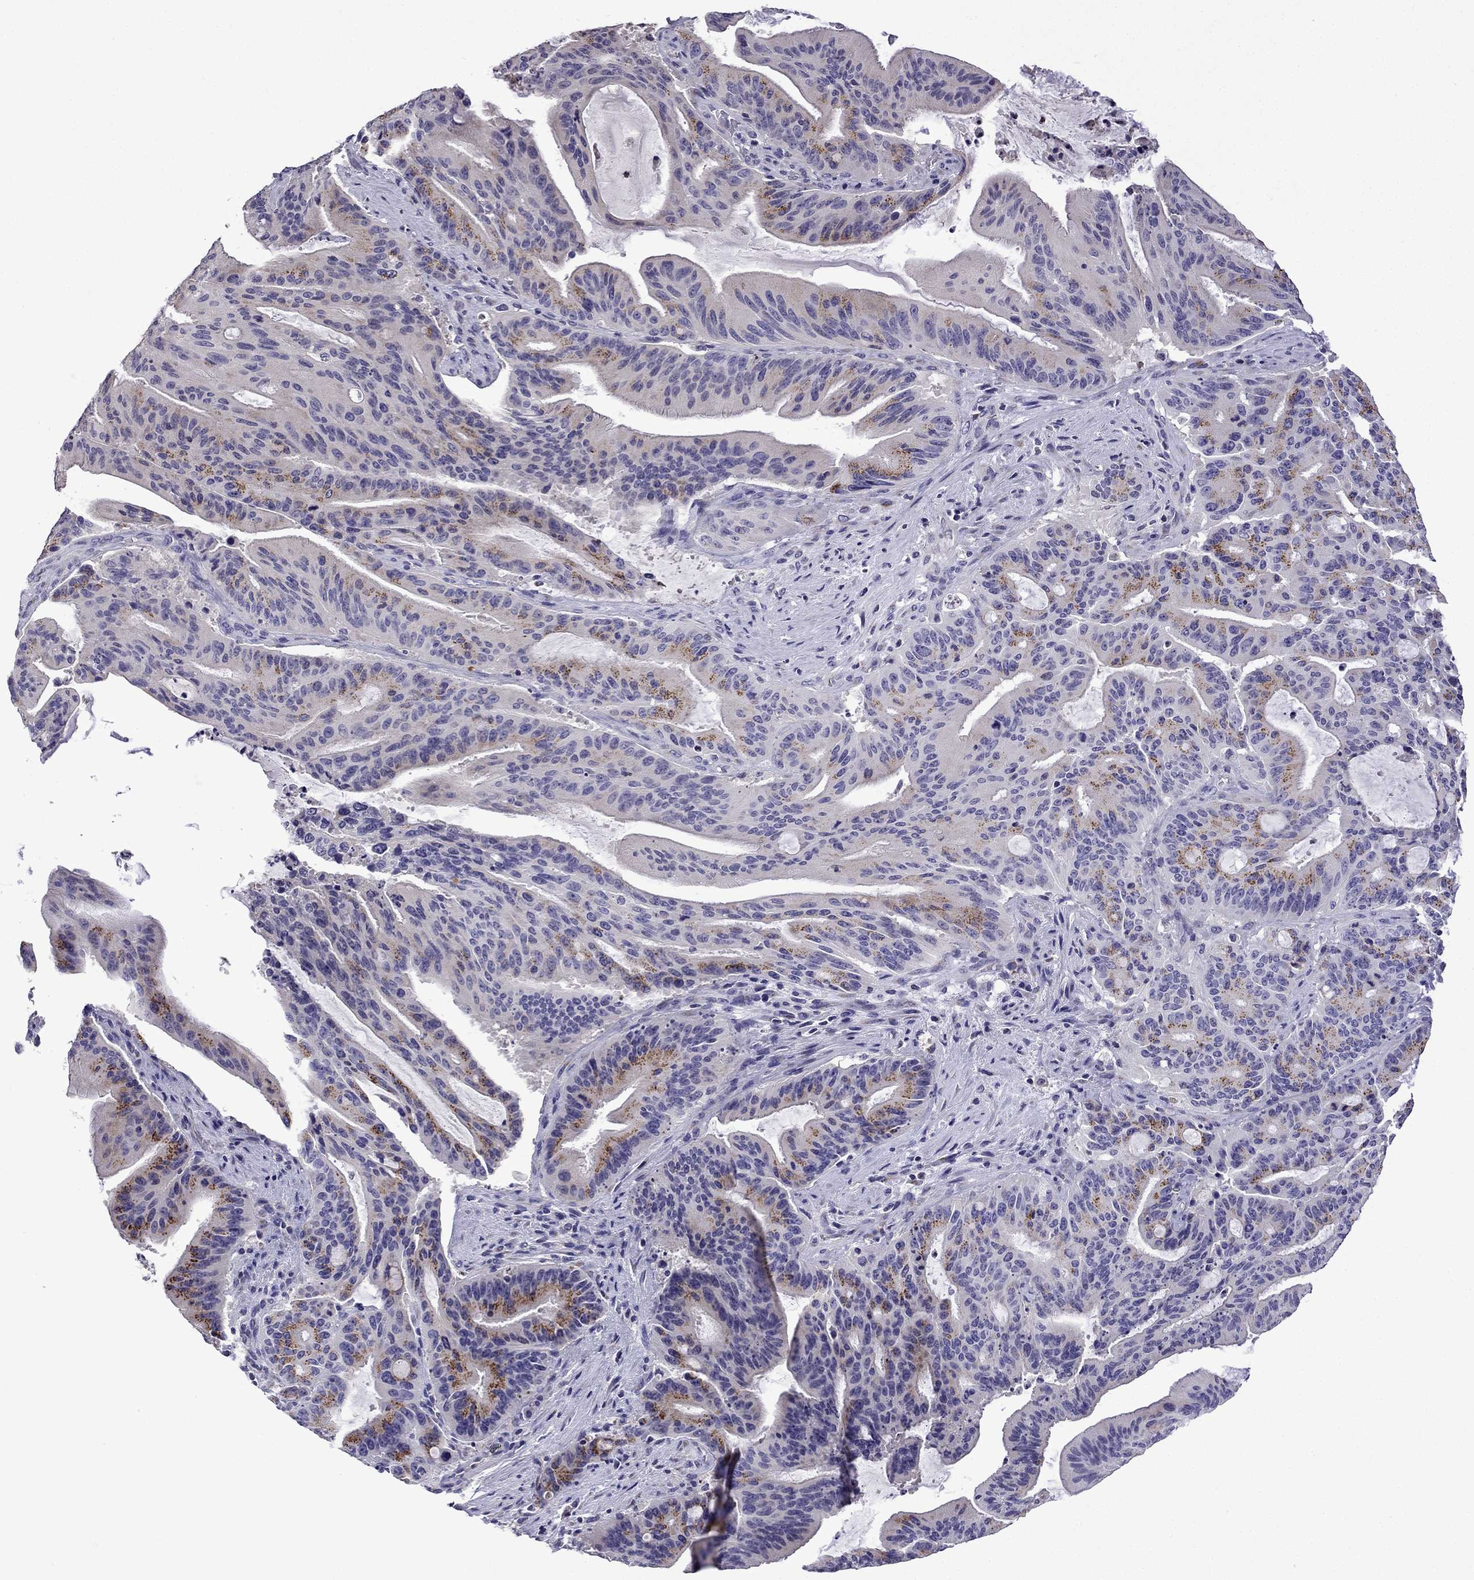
{"staining": {"intensity": "strong", "quantity": "<25%", "location": "cytoplasmic/membranous"}, "tissue": "liver cancer", "cell_type": "Tumor cells", "image_type": "cancer", "snomed": [{"axis": "morphology", "description": "Cholangiocarcinoma"}, {"axis": "topography", "description": "Liver"}], "caption": "About <25% of tumor cells in human liver cancer (cholangiocarcinoma) show strong cytoplasmic/membranous protein expression as visualized by brown immunohistochemical staining.", "gene": "TTN", "patient": {"sex": "female", "age": 73}}